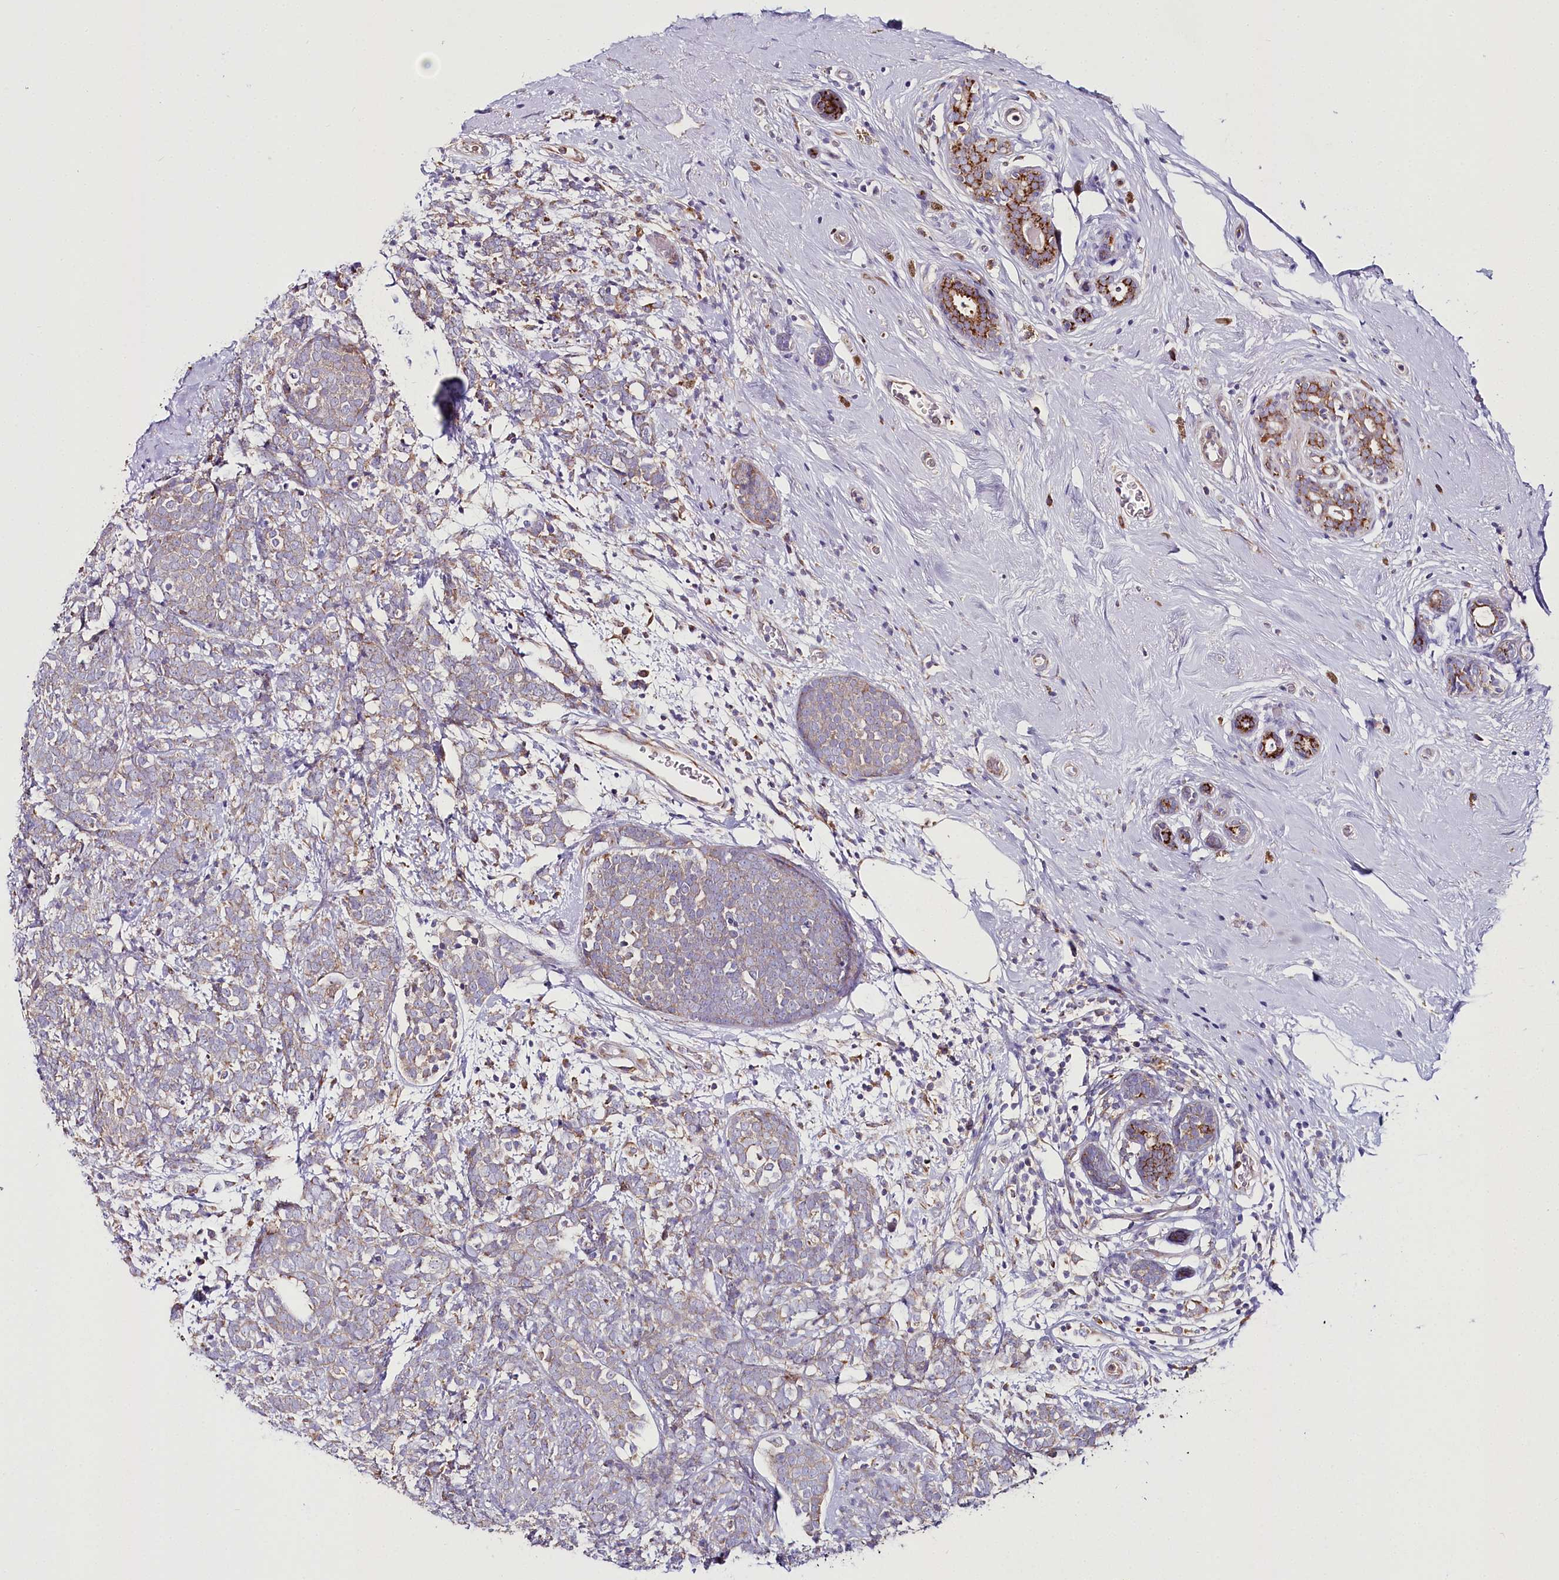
{"staining": {"intensity": "weak", "quantity": "<25%", "location": "cytoplasmic/membranous"}, "tissue": "breast cancer", "cell_type": "Tumor cells", "image_type": "cancer", "snomed": [{"axis": "morphology", "description": "Lobular carcinoma"}, {"axis": "topography", "description": "Breast"}], "caption": "The immunohistochemistry (IHC) histopathology image has no significant staining in tumor cells of breast cancer tissue.", "gene": "THUMPD3", "patient": {"sex": "female", "age": 58}}